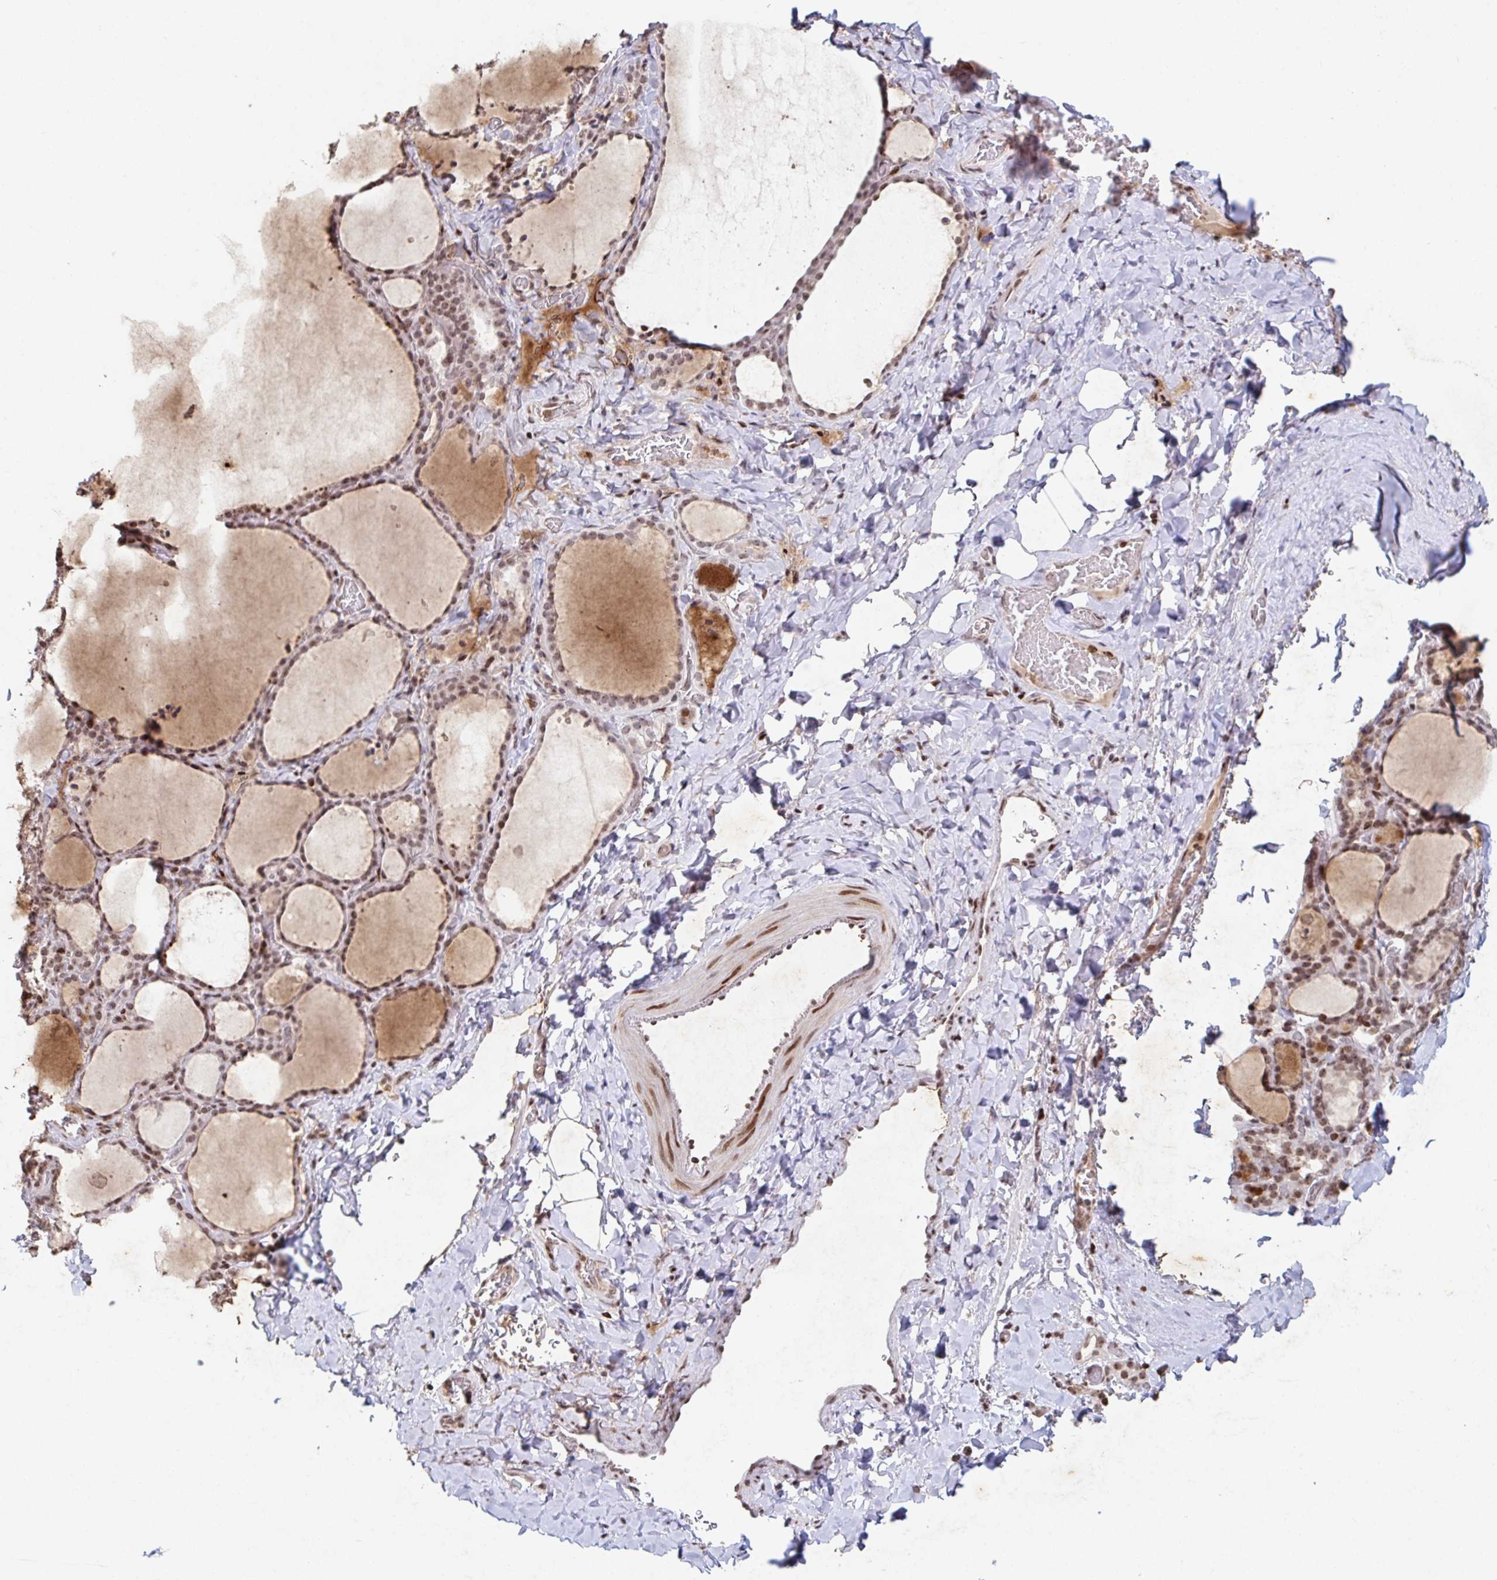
{"staining": {"intensity": "moderate", "quantity": ">75%", "location": "nuclear"}, "tissue": "thyroid gland", "cell_type": "Glandular cells", "image_type": "normal", "snomed": [{"axis": "morphology", "description": "Normal tissue, NOS"}, {"axis": "topography", "description": "Thyroid gland"}], "caption": "Immunohistochemical staining of normal human thyroid gland demonstrates medium levels of moderate nuclear staining in about >75% of glandular cells.", "gene": "C19orf53", "patient": {"sex": "female", "age": 22}}